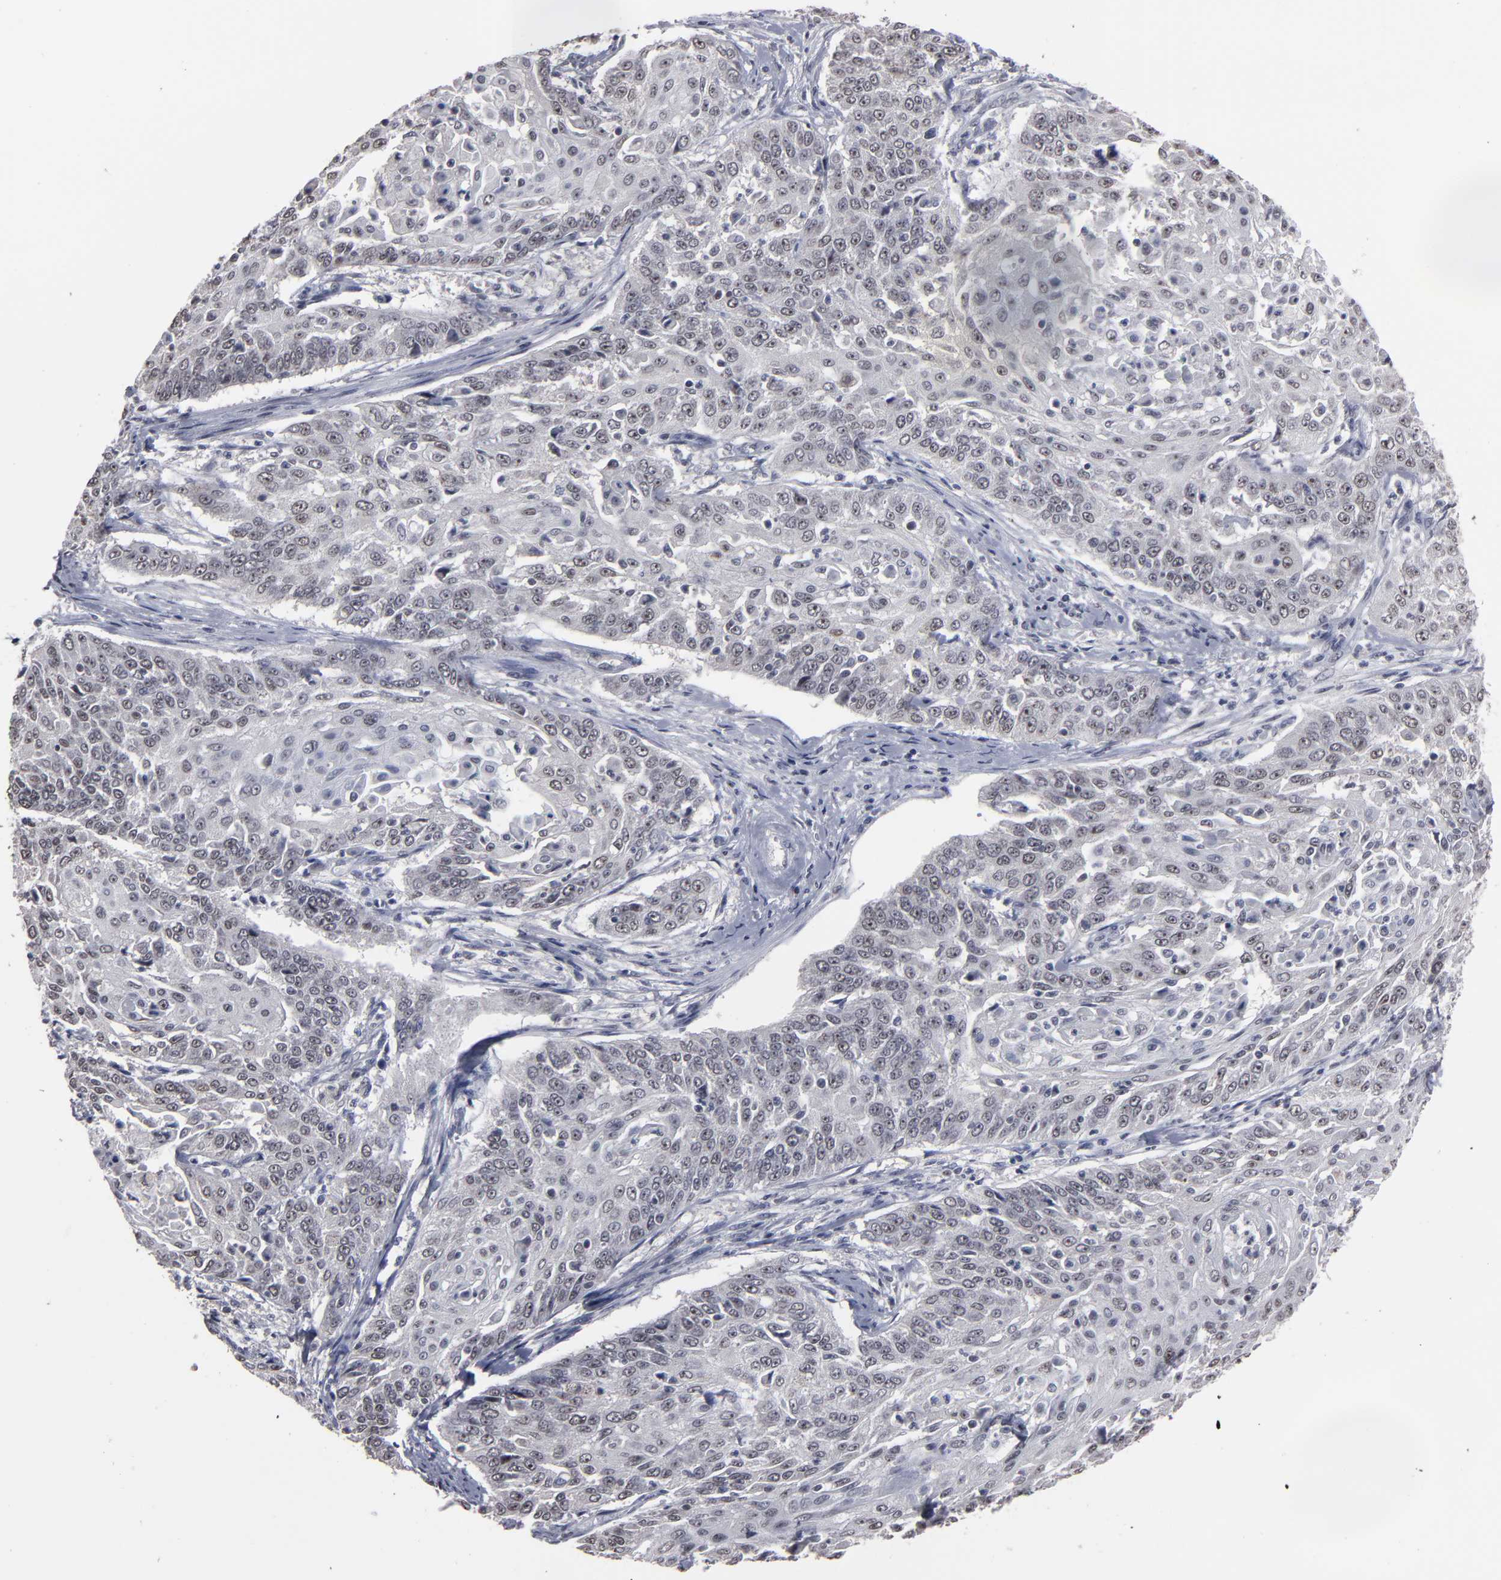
{"staining": {"intensity": "negative", "quantity": "none", "location": "none"}, "tissue": "cervical cancer", "cell_type": "Tumor cells", "image_type": "cancer", "snomed": [{"axis": "morphology", "description": "Squamous cell carcinoma, NOS"}, {"axis": "topography", "description": "Cervix"}], "caption": "Cervical cancer (squamous cell carcinoma) was stained to show a protein in brown. There is no significant expression in tumor cells.", "gene": "SSRP1", "patient": {"sex": "female", "age": 64}}